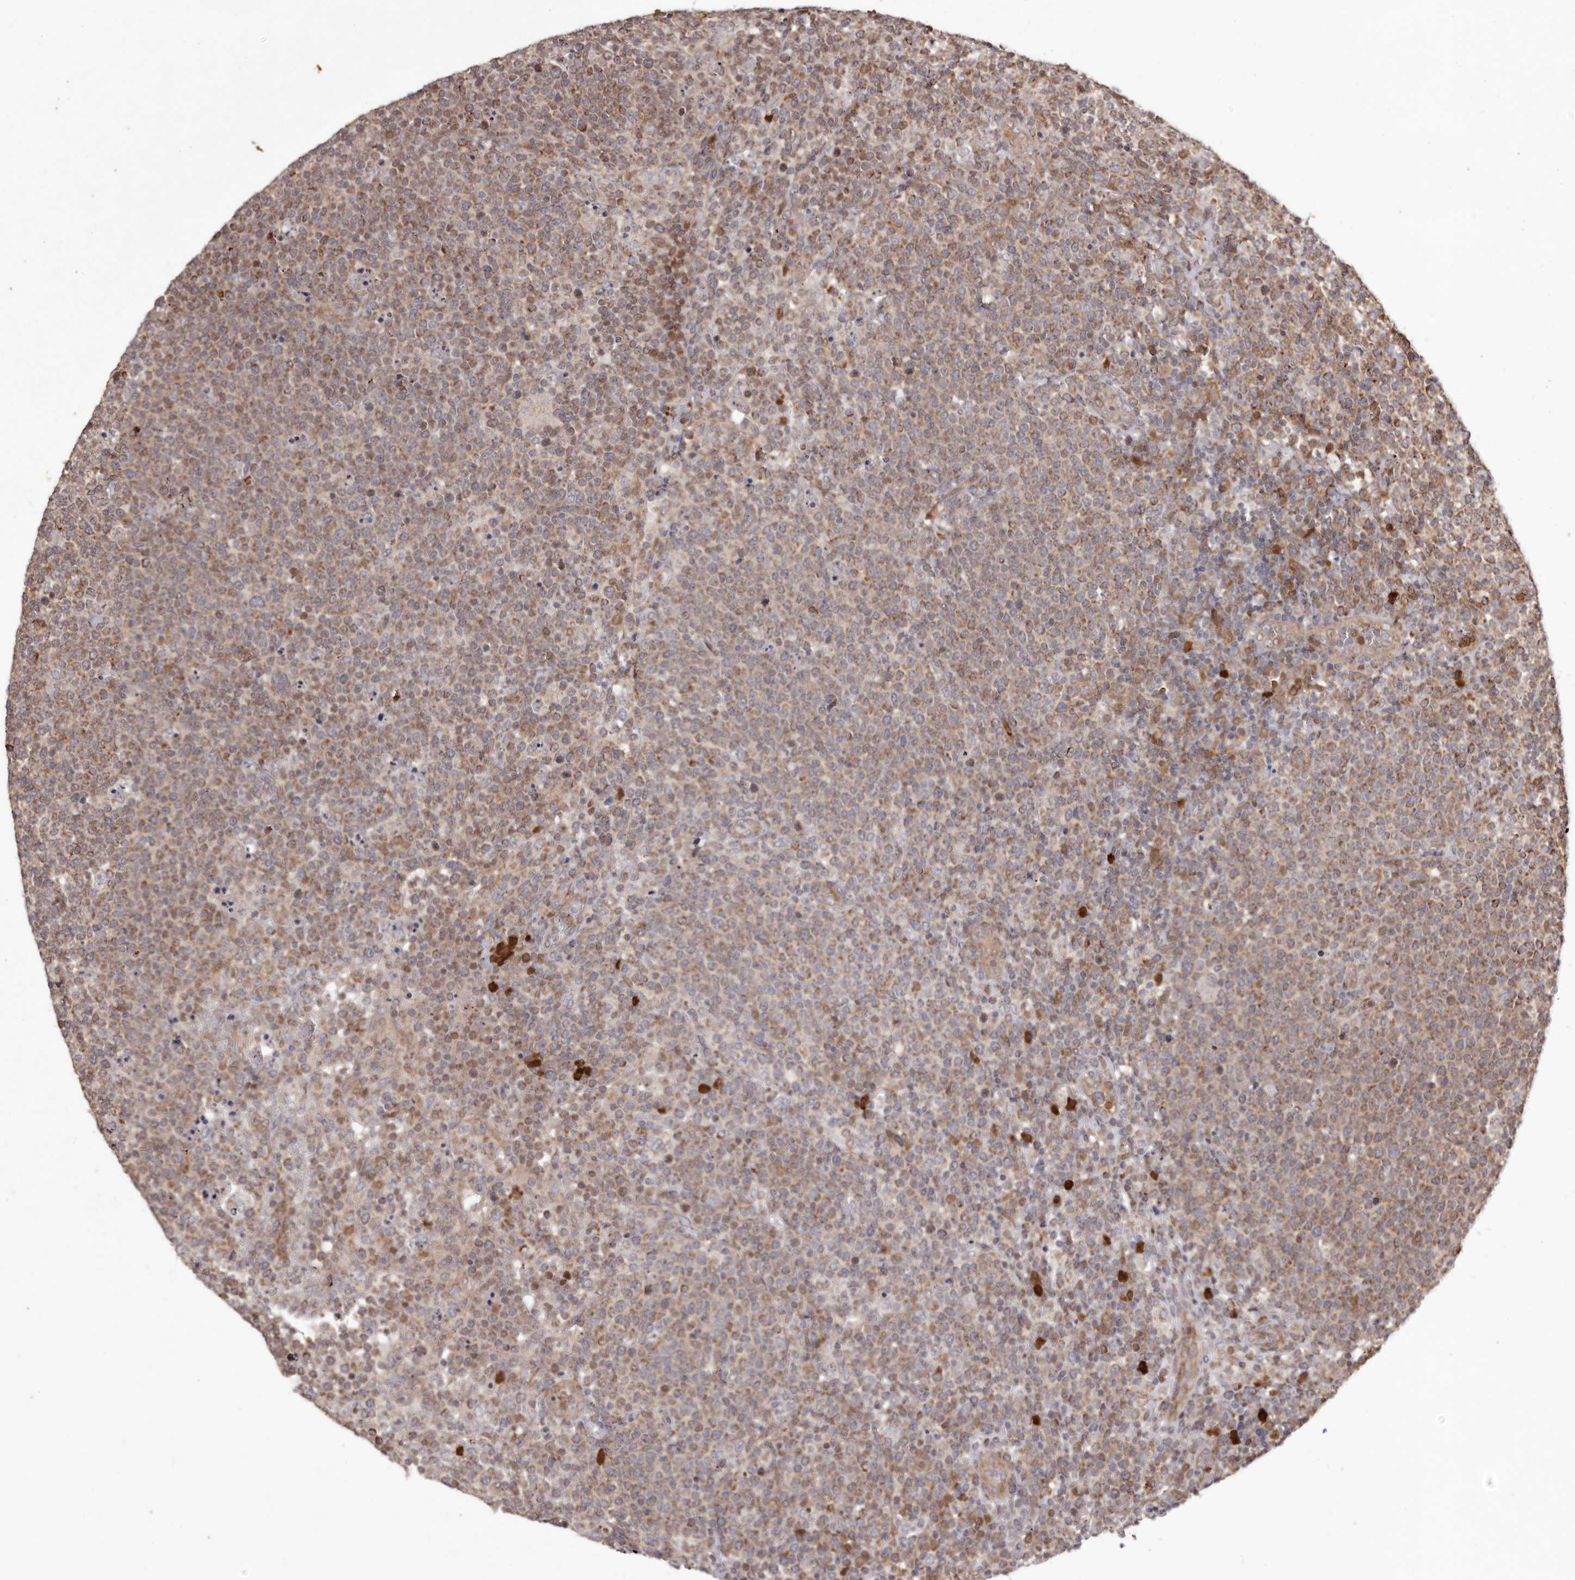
{"staining": {"intensity": "moderate", "quantity": ">75%", "location": "cytoplasmic/membranous"}, "tissue": "lymphoma", "cell_type": "Tumor cells", "image_type": "cancer", "snomed": [{"axis": "morphology", "description": "Malignant lymphoma, non-Hodgkin's type, High grade"}, {"axis": "topography", "description": "Lymph node"}], "caption": "Brown immunohistochemical staining in lymphoma exhibits moderate cytoplasmic/membranous staining in approximately >75% of tumor cells. The staining was performed using DAB to visualize the protein expression in brown, while the nuclei were stained in blue with hematoxylin (Magnification: 20x).", "gene": "GFOD1", "patient": {"sex": "male", "age": 61}}